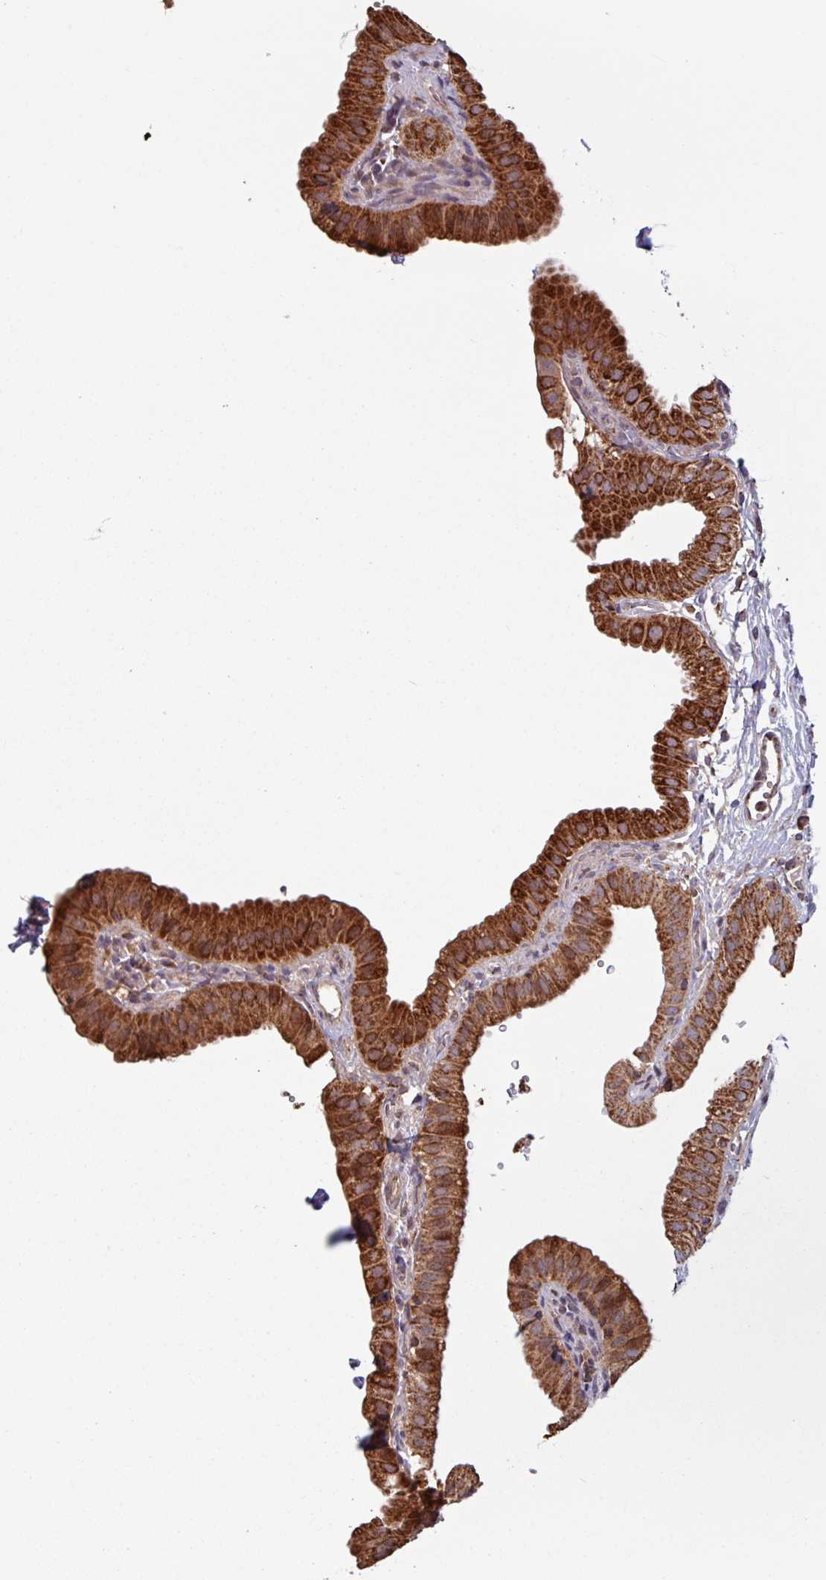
{"staining": {"intensity": "strong", "quantity": ">75%", "location": "cytoplasmic/membranous"}, "tissue": "gallbladder", "cell_type": "Glandular cells", "image_type": "normal", "snomed": [{"axis": "morphology", "description": "Normal tissue, NOS"}, {"axis": "topography", "description": "Gallbladder"}], "caption": "Immunohistochemistry of unremarkable human gallbladder exhibits high levels of strong cytoplasmic/membranous positivity in approximately >75% of glandular cells.", "gene": "COX7C", "patient": {"sex": "female", "age": 61}}